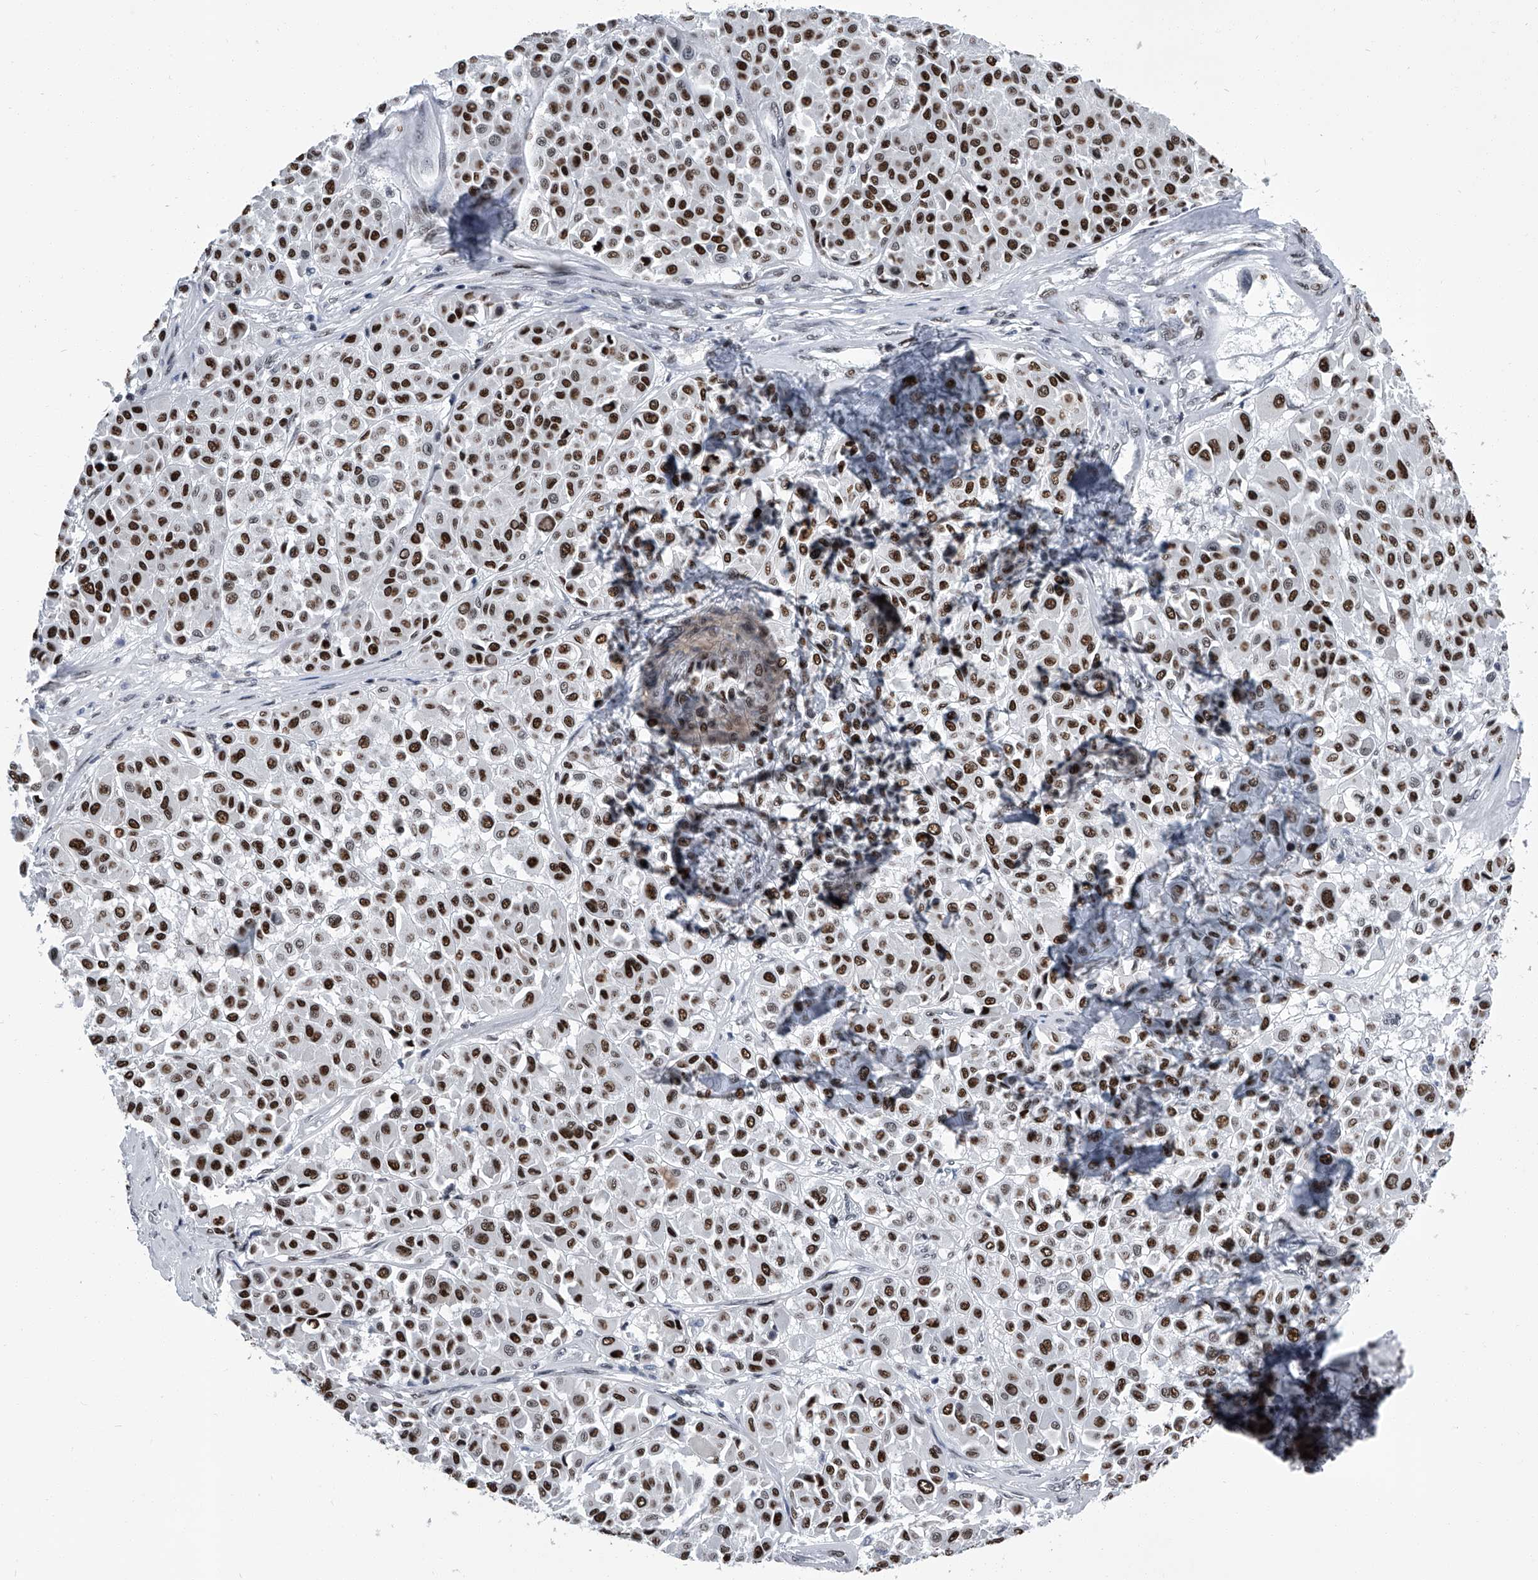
{"staining": {"intensity": "strong", "quantity": ">75%", "location": "nuclear"}, "tissue": "melanoma", "cell_type": "Tumor cells", "image_type": "cancer", "snomed": [{"axis": "morphology", "description": "Malignant melanoma, Metastatic site"}, {"axis": "topography", "description": "Soft tissue"}], "caption": "Protein expression analysis of melanoma exhibits strong nuclear positivity in approximately >75% of tumor cells.", "gene": "SIM2", "patient": {"sex": "male", "age": 41}}